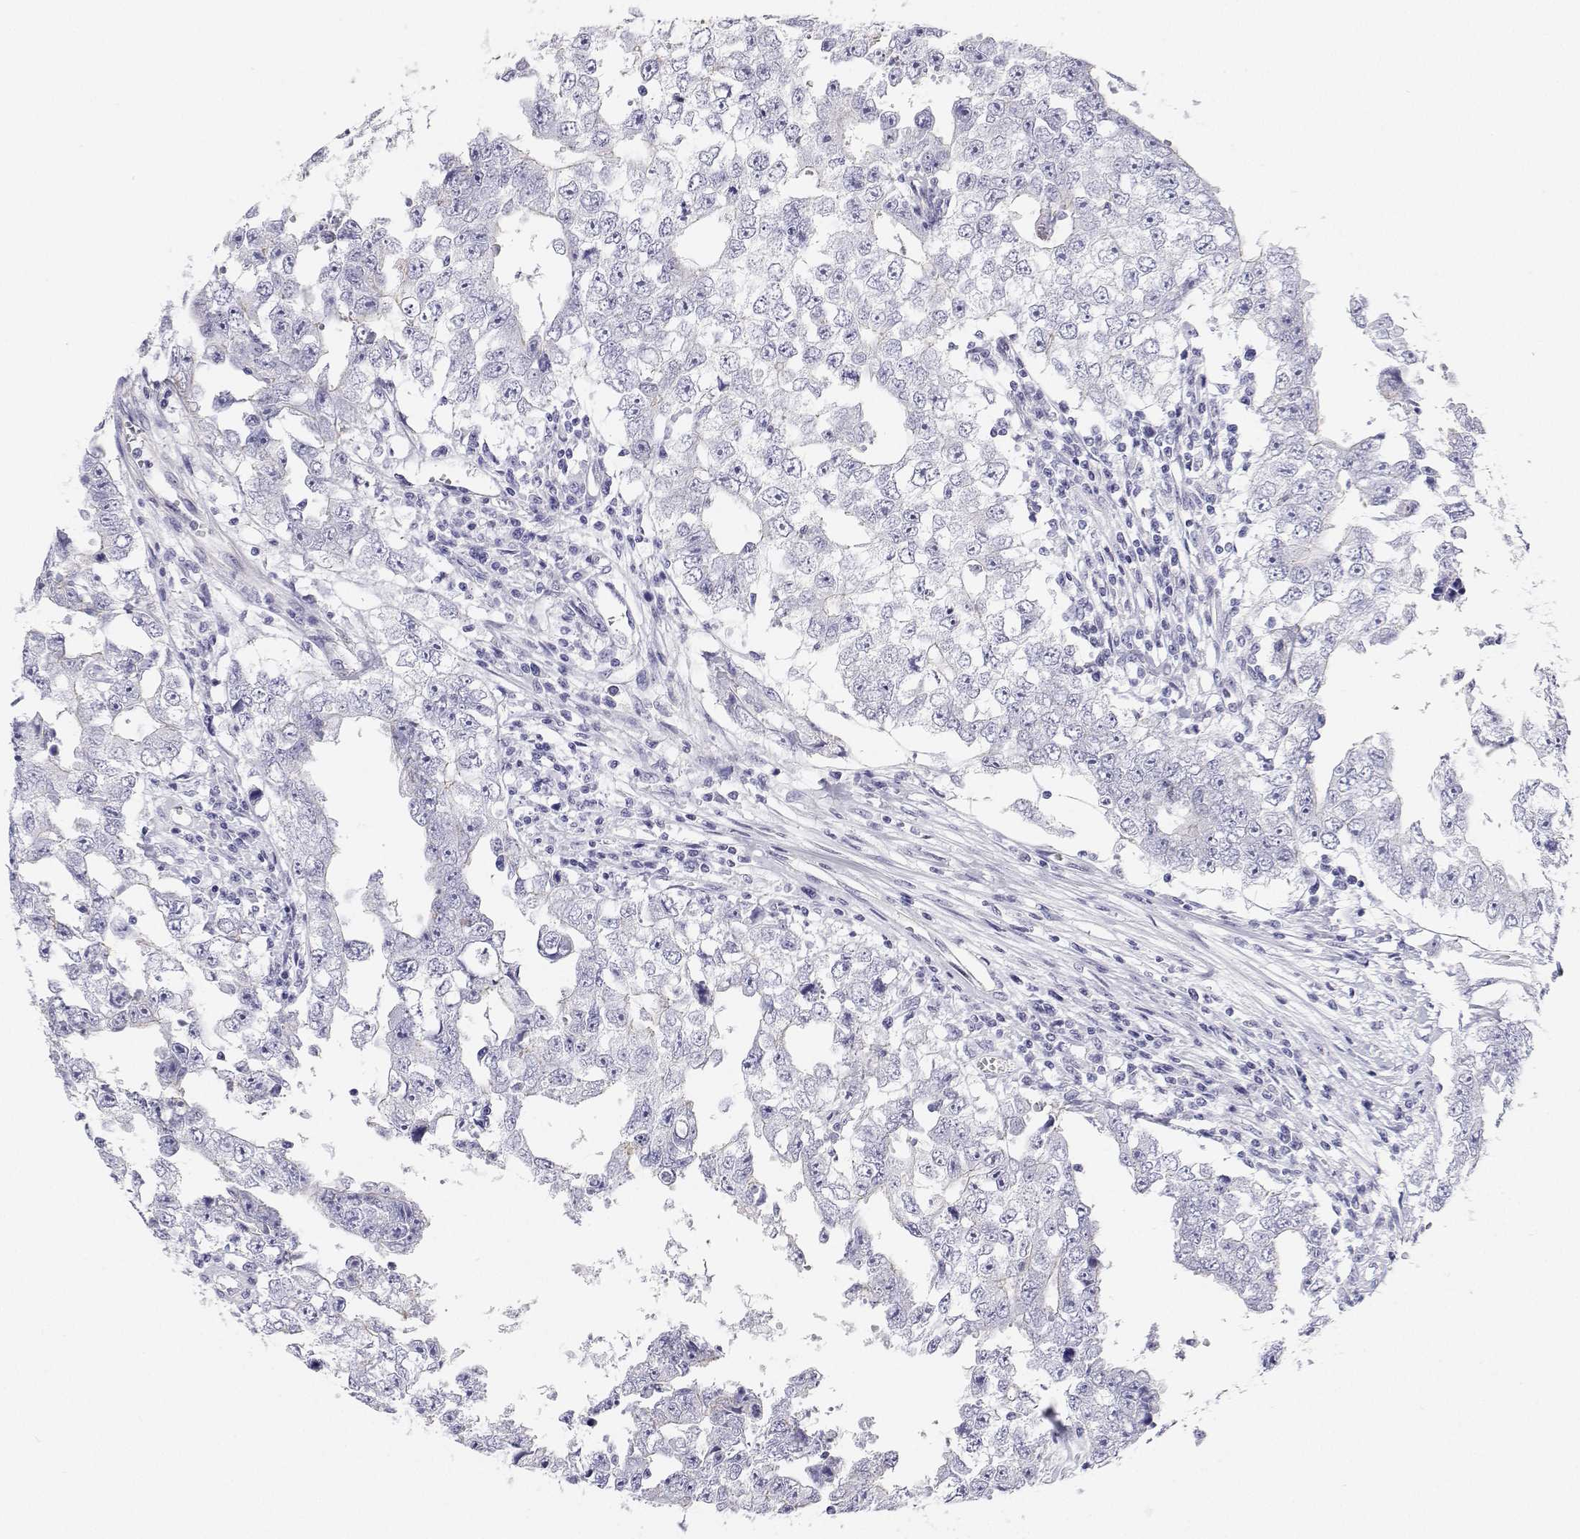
{"staining": {"intensity": "negative", "quantity": "none", "location": "none"}, "tissue": "testis cancer", "cell_type": "Tumor cells", "image_type": "cancer", "snomed": [{"axis": "morphology", "description": "Carcinoma, Embryonal, NOS"}, {"axis": "topography", "description": "Testis"}], "caption": "Protein analysis of testis cancer (embryonal carcinoma) reveals no significant expression in tumor cells.", "gene": "BHMT", "patient": {"sex": "male", "age": 36}}